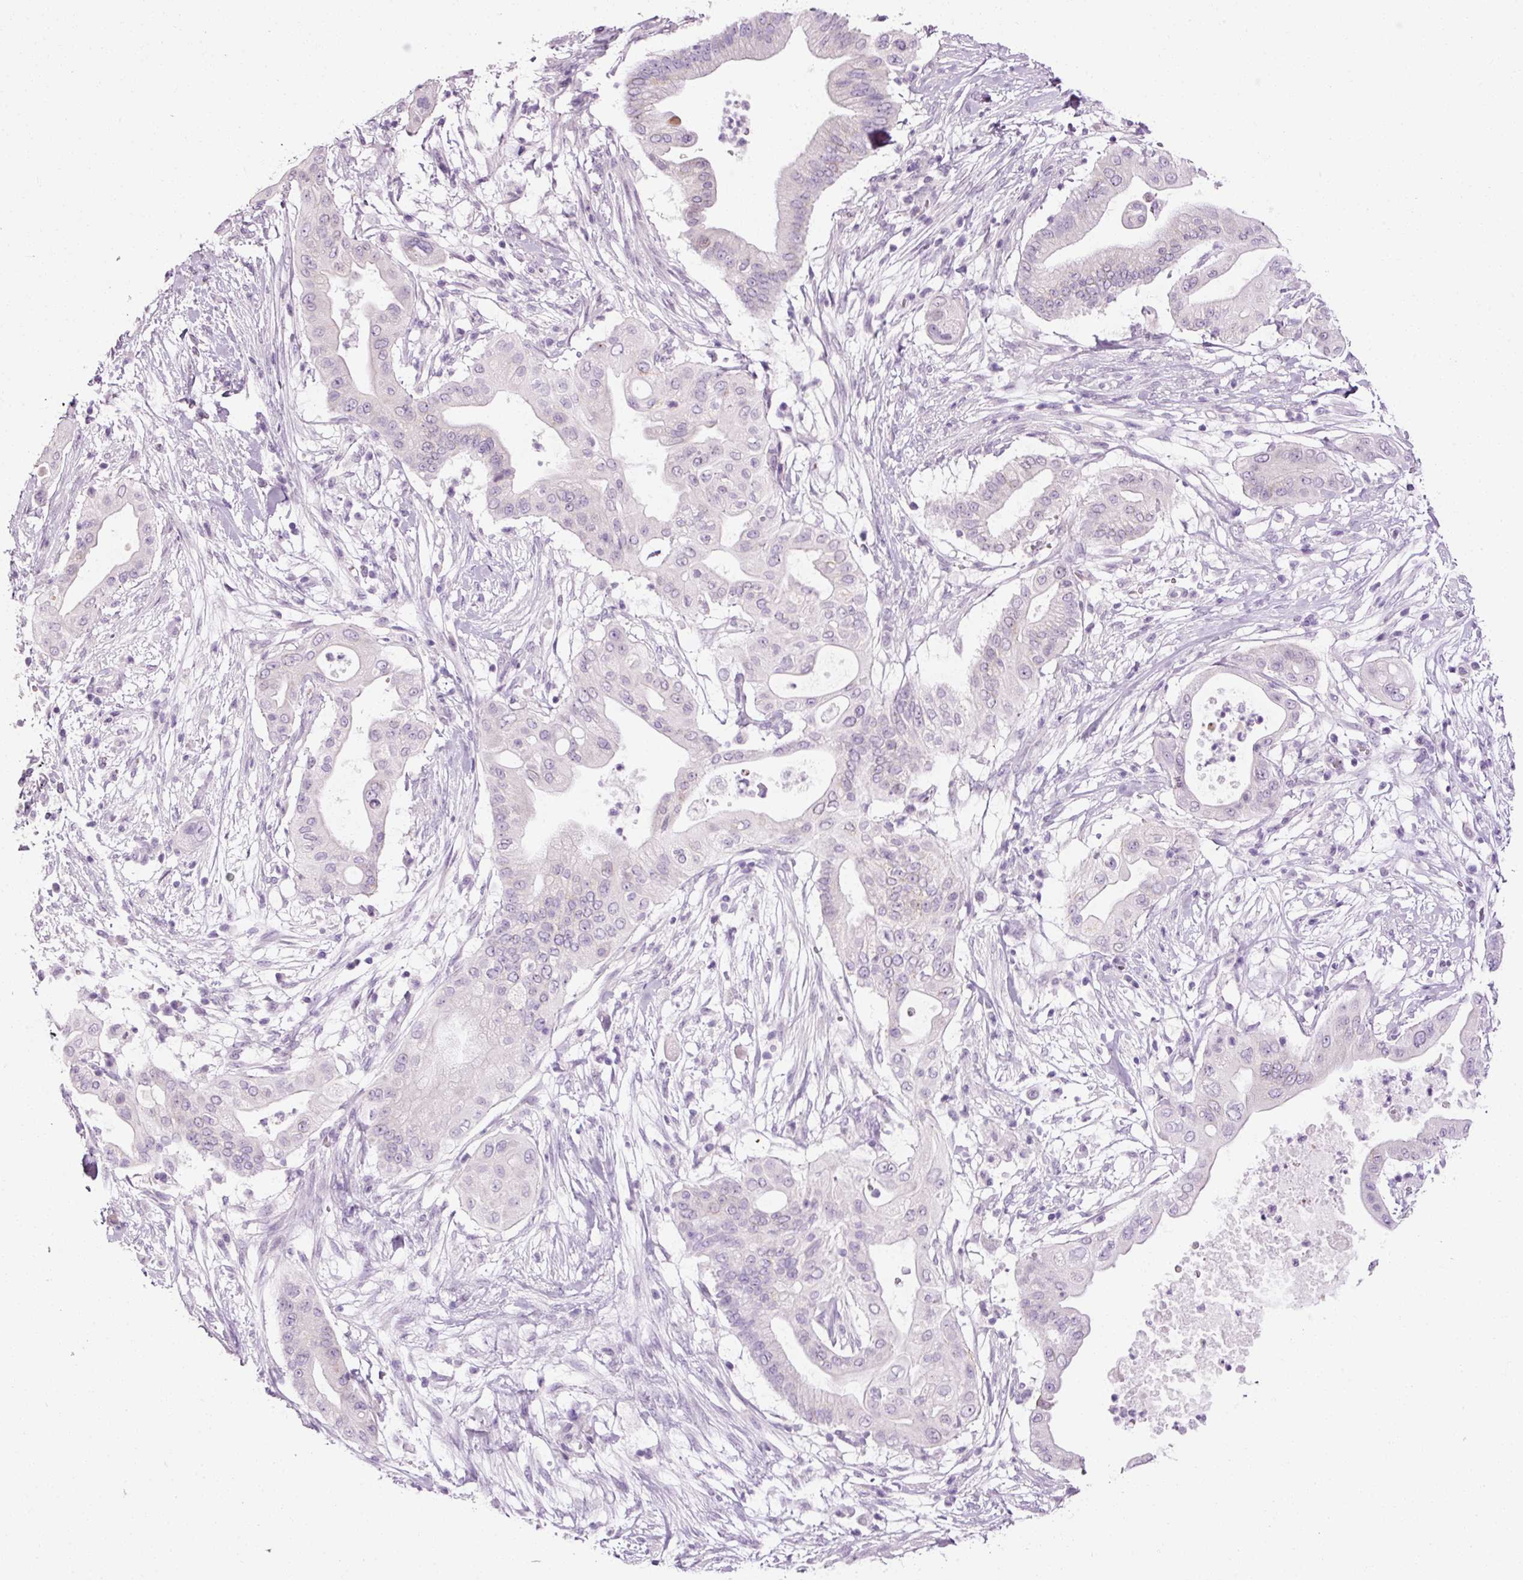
{"staining": {"intensity": "negative", "quantity": "none", "location": "none"}, "tissue": "pancreatic cancer", "cell_type": "Tumor cells", "image_type": "cancer", "snomed": [{"axis": "morphology", "description": "Adenocarcinoma, NOS"}, {"axis": "topography", "description": "Pancreas"}], "caption": "There is no significant positivity in tumor cells of adenocarcinoma (pancreatic).", "gene": "ANKRD20A1", "patient": {"sex": "male", "age": 68}}